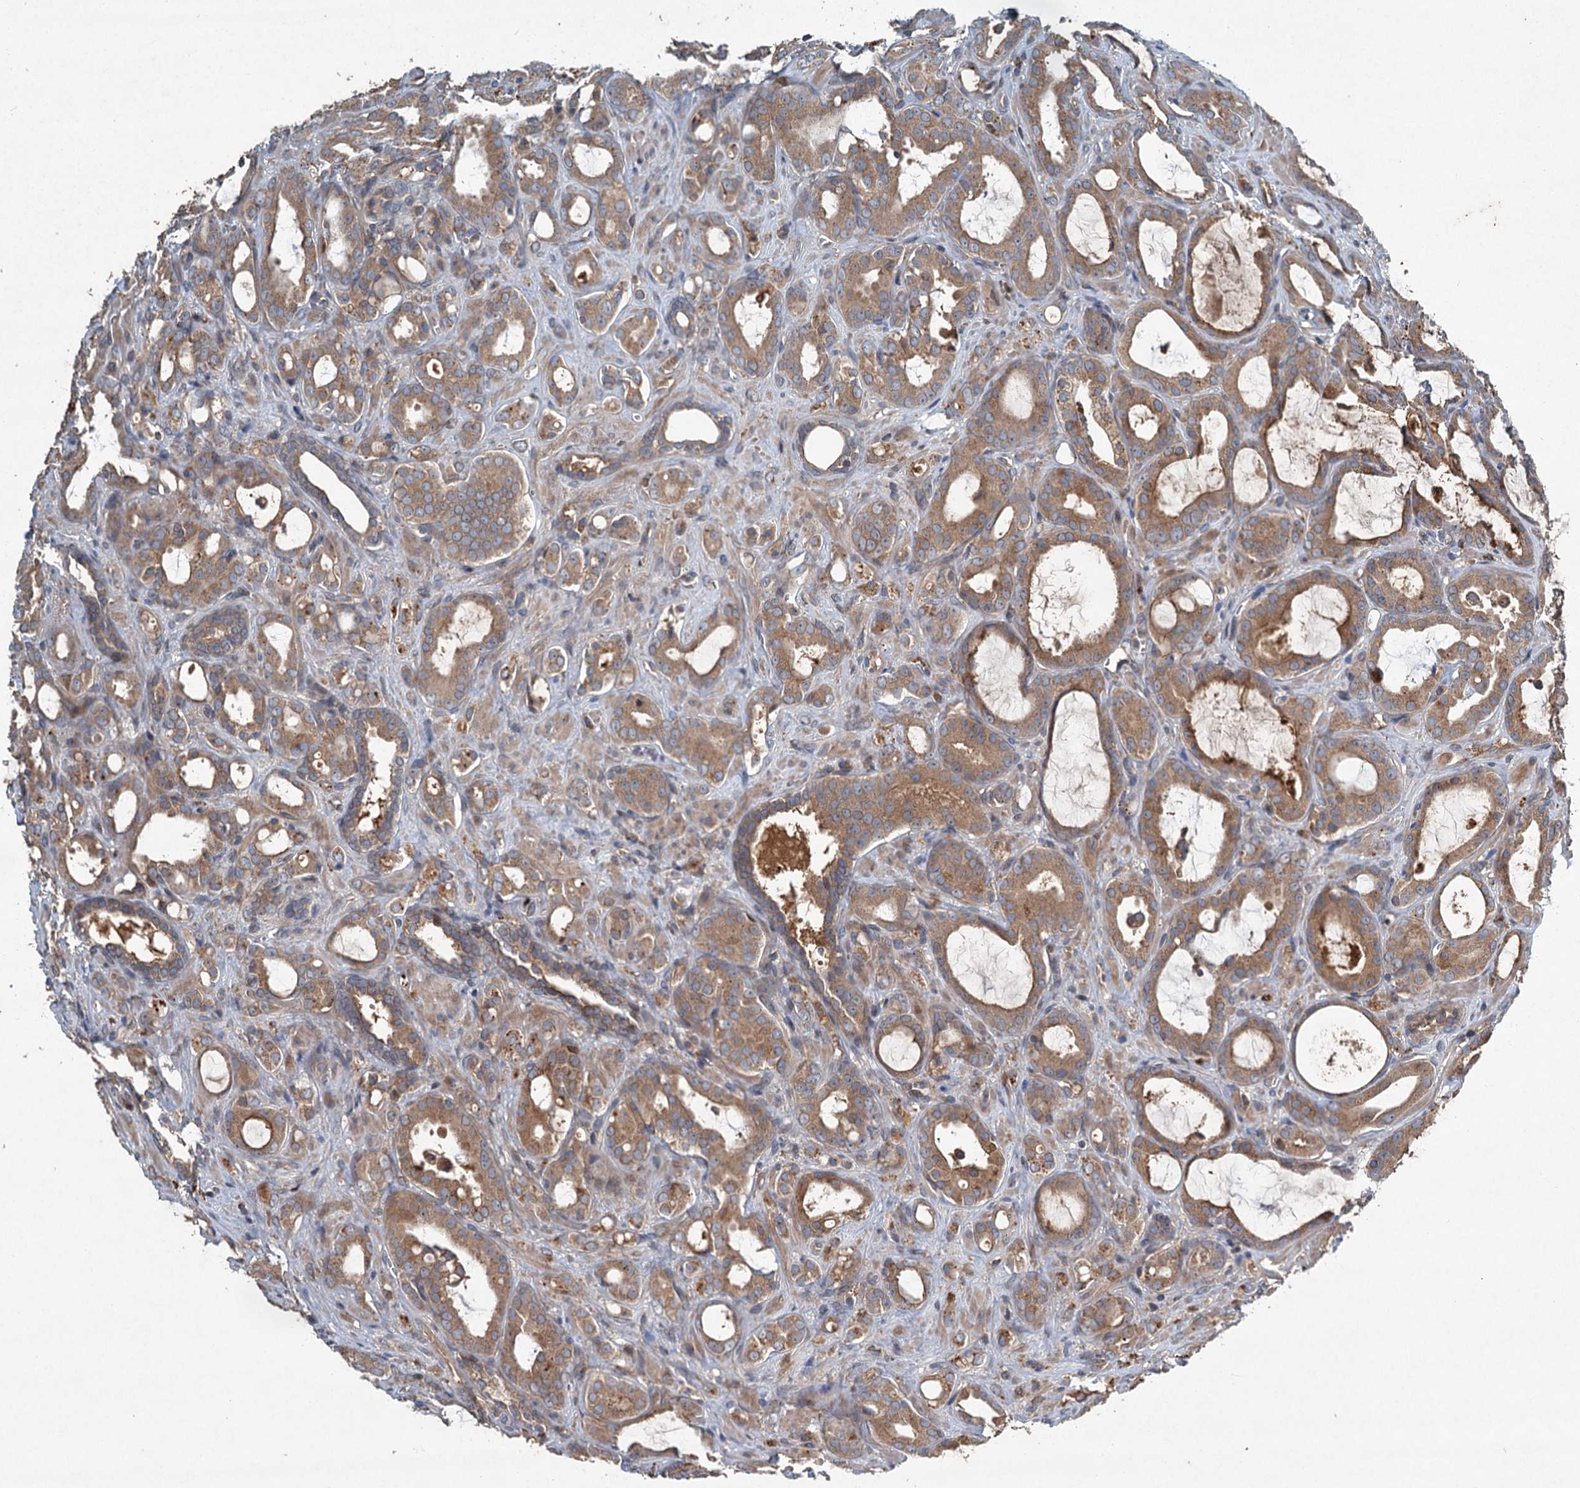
{"staining": {"intensity": "moderate", "quantity": ">75%", "location": "cytoplasmic/membranous"}, "tissue": "prostate cancer", "cell_type": "Tumor cells", "image_type": "cancer", "snomed": [{"axis": "morphology", "description": "Adenocarcinoma, High grade"}, {"axis": "topography", "description": "Prostate"}], "caption": "A medium amount of moderate cytoplasmic/membranous positivity is identified in approximately >75% of tumor cells in prostate cancer tissue. (brown staining indicates protein expression, while blue staining denotes nuclei).", "gene": "TAPBPL", "patient": {"sex": "male", "age": 72}}